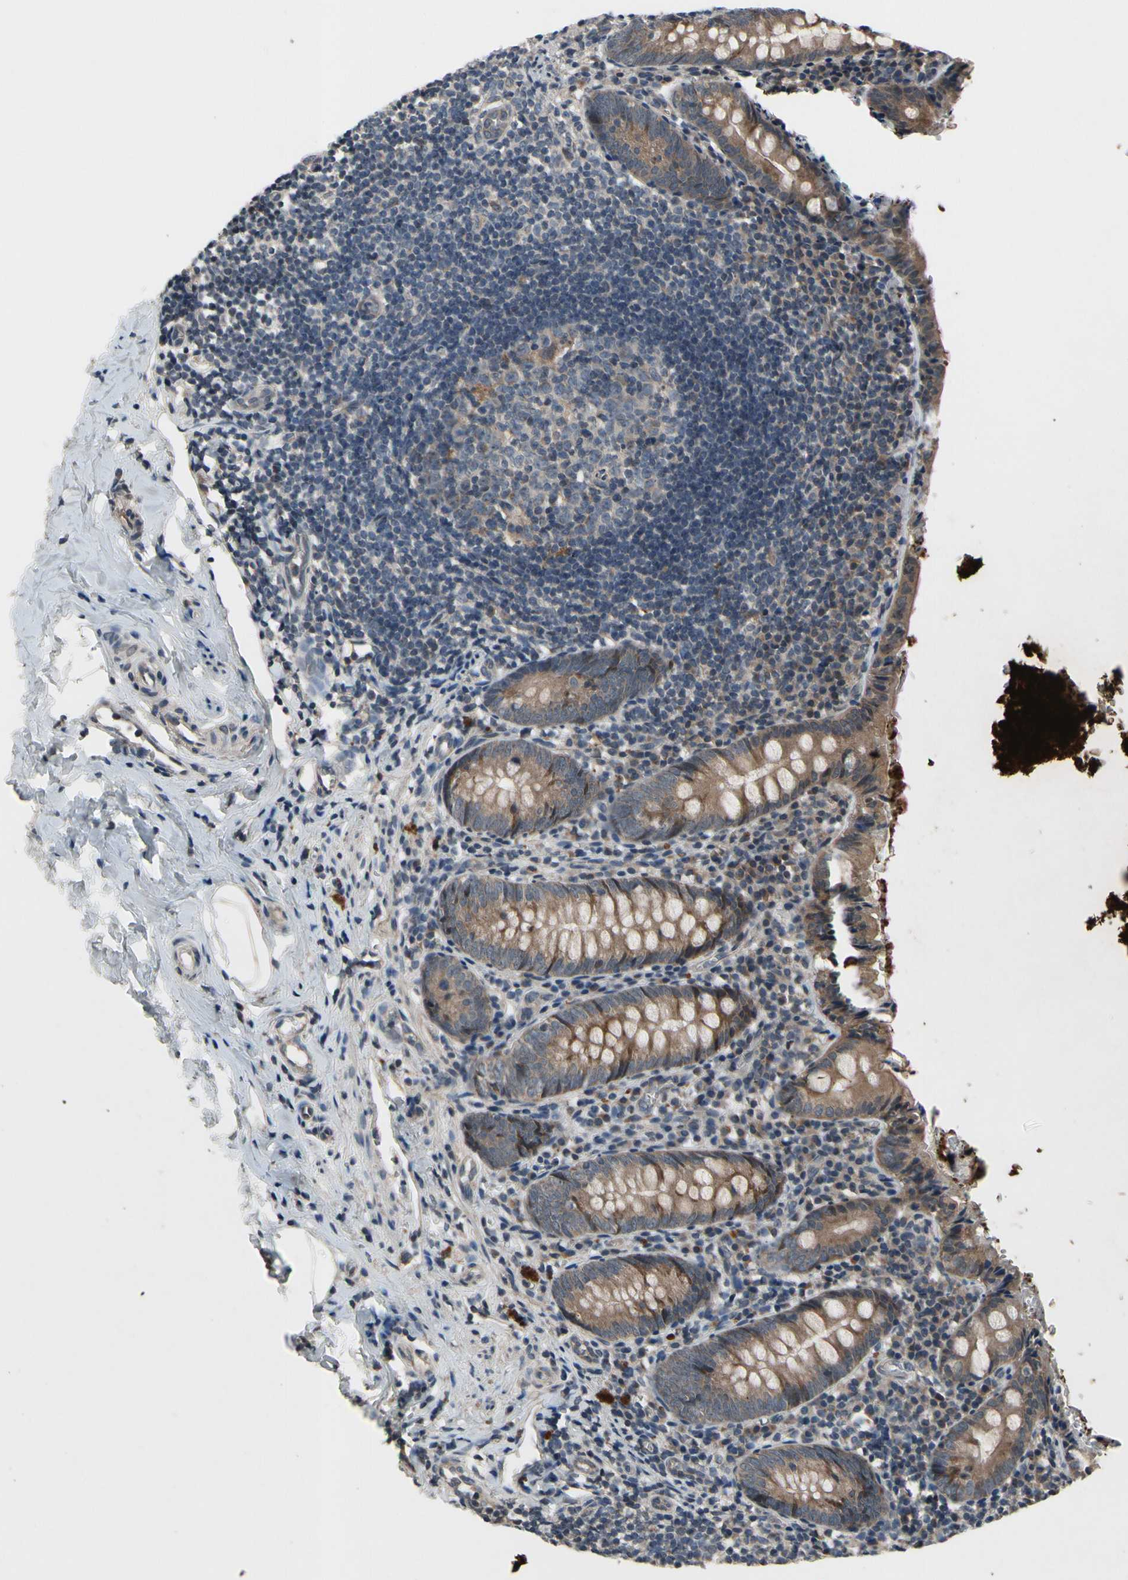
{"staining": {"intensity": "moderate", "quantity": ">75%", "location": "cytoplasmic/membranous"}, "tissue": "appendix", "cell_type": "Glandular cells", "image_type": "normal", "snomed": [{"axis": "morphology", "description": "Normal tissue, NOS"}, {"axis": "topography", "description": "Appendix"}], "caption": "A brown stain highlights moderate cytoplasmic/membranous expression of a protein in glandular cells of unremarkable appendix.", "gene": "MBTPS2", "patient": {"sex": "female", "age": 10}}